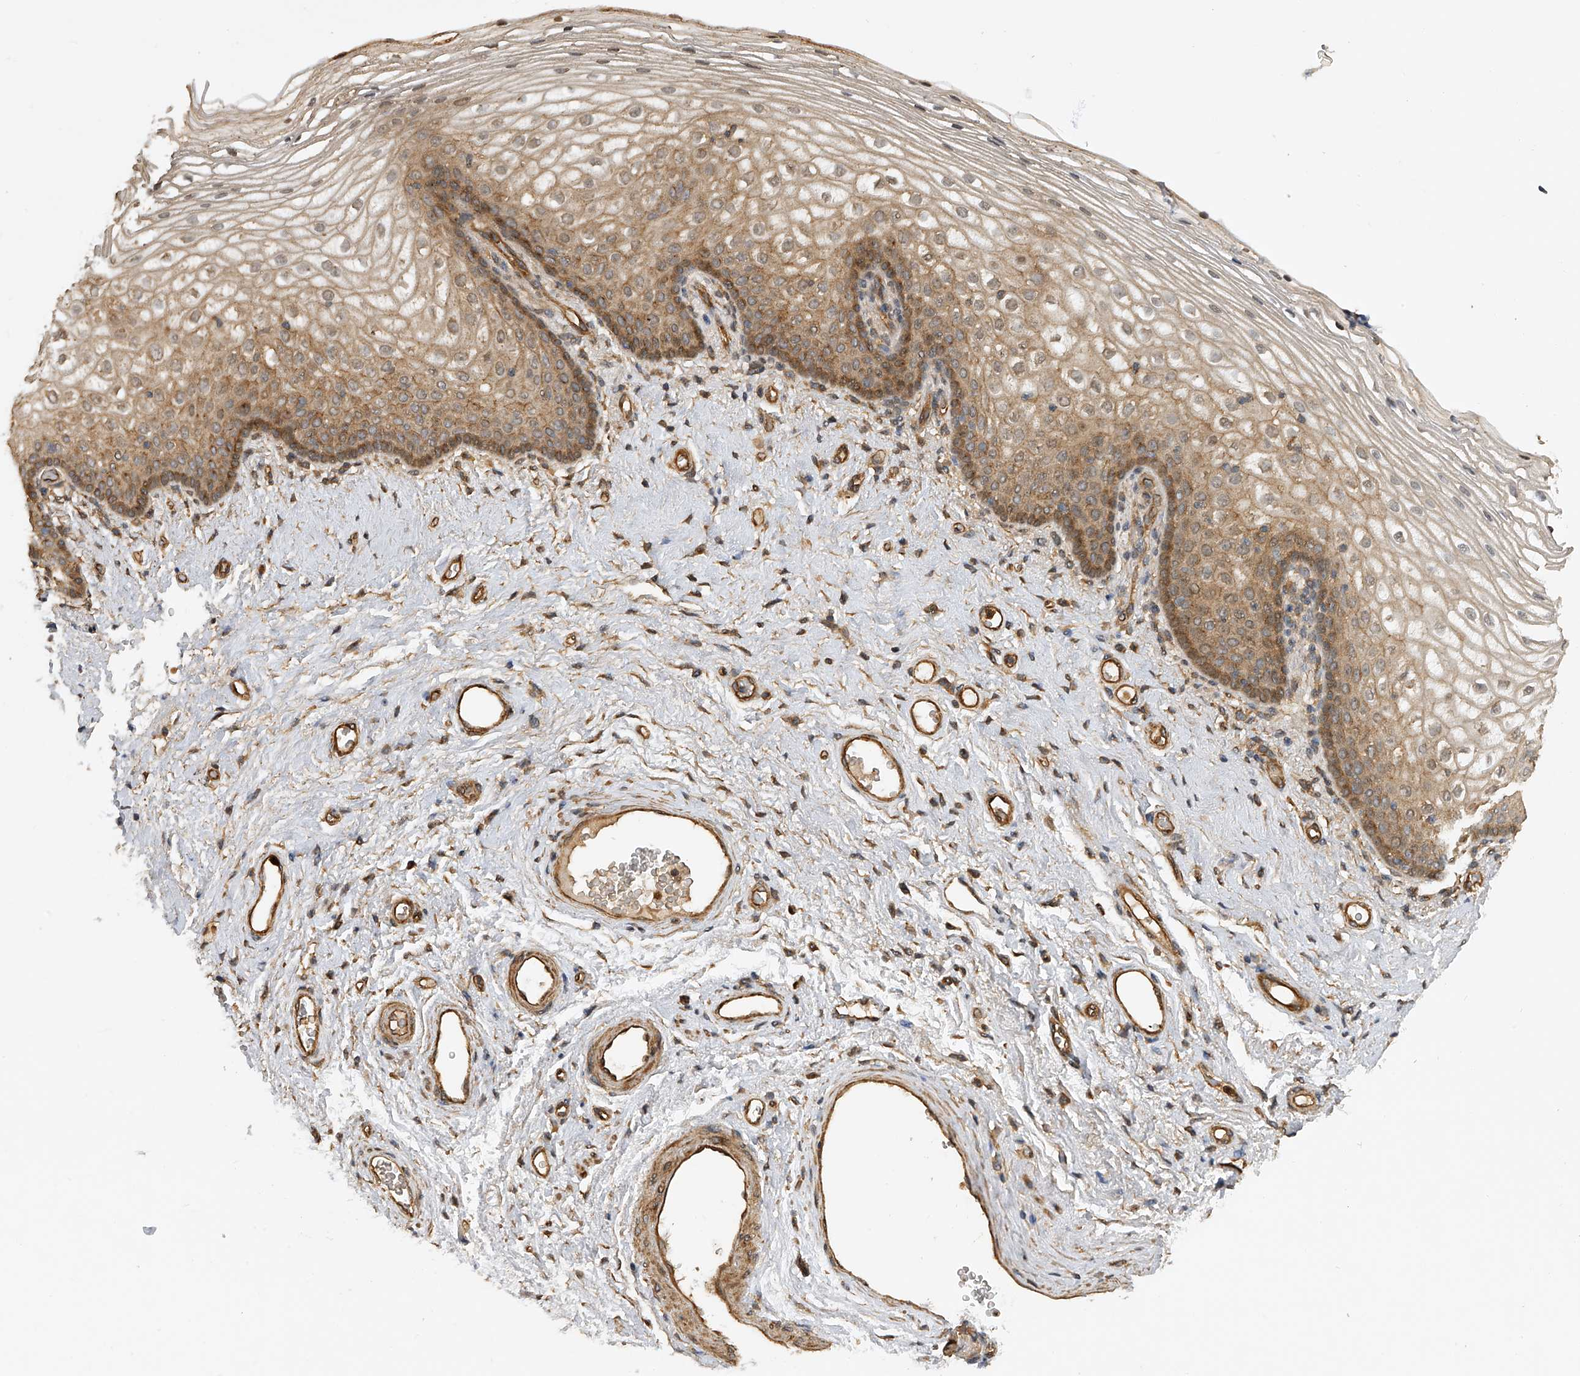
{"staining": {"intensity": "moderate", "quantity": "25%-75%", "location": "cytoplasmic/membranous"}, "tissue": "vagina", "cell_type": "Squamous epithelial cells", "image_type": "normal", "snomed": [{"axis": "morphology", "description": "Normal tissue, NOS"}, {"axis": "topography", "description": "Vagina"}], "caption": "Vagina stained for a protein displays moderate cytoplasmic/membranous positivity in squamous epithelial cells. (DAB IHC with brightfield microscopy, high magnification).", "gene": "PTPRA", "patient": {"sex": "female", "age": 60}}